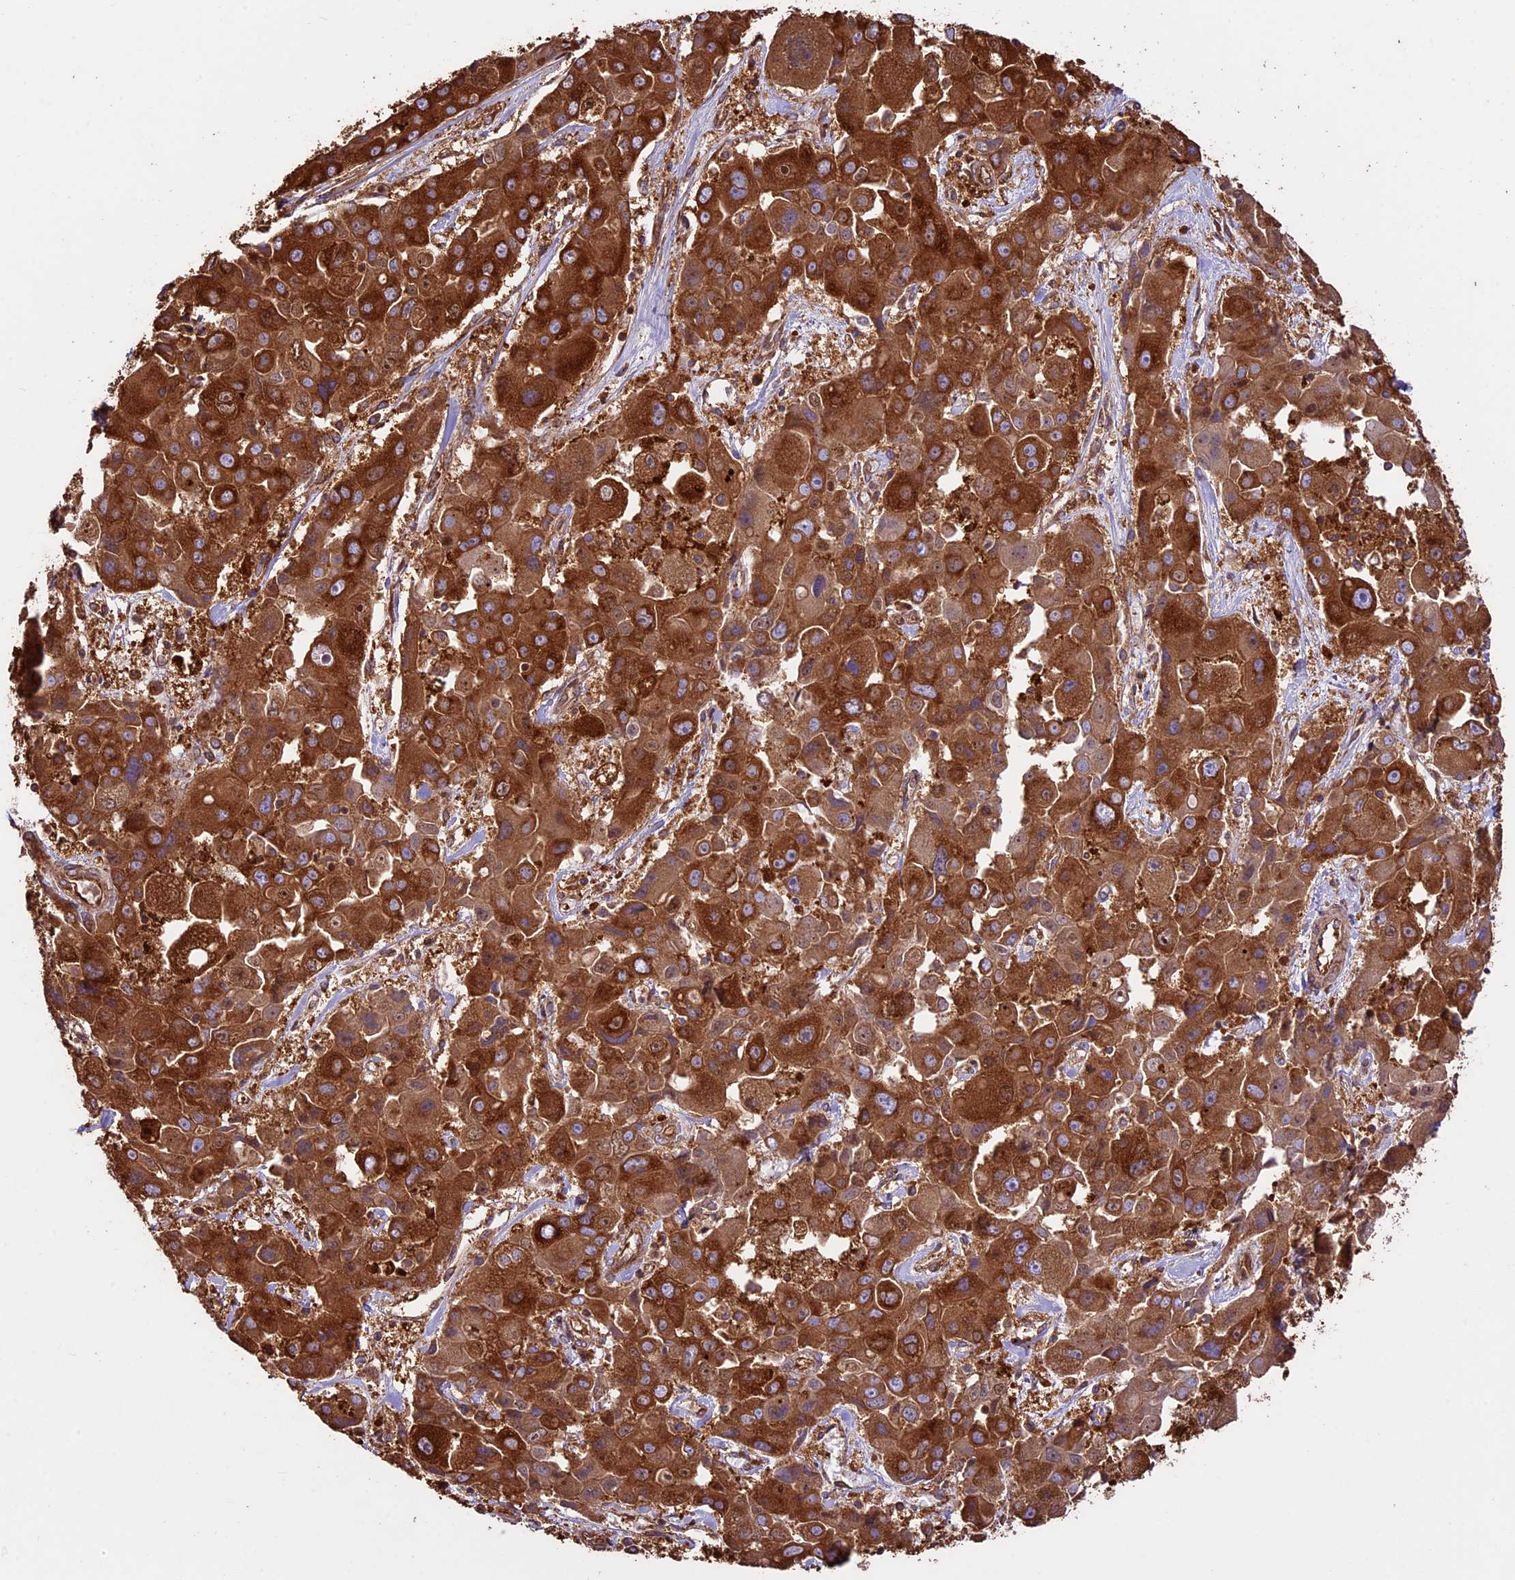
{"staining": {"intensity": "strong", "quantity": ">75%", "location": "cytoplasmic/membranous"}, "tissue": "liver cancer", "cell_type": "Tumor cells", "image_type": "cancer", "snomed": [{"axis": "morphology", "description": "Cholangiocarcinoma"}, {"axis": "topography", "description": "Liver"}], "caption": "Cholangiocarcinoma (liver) stained with immunohistochemistry (IHC) demonstrates strong cytoplasmic/membranous positivity in approximately >75% of tumor cells.", "gene": "KARS1", "patient": {"sex": "male", "age": 67}}